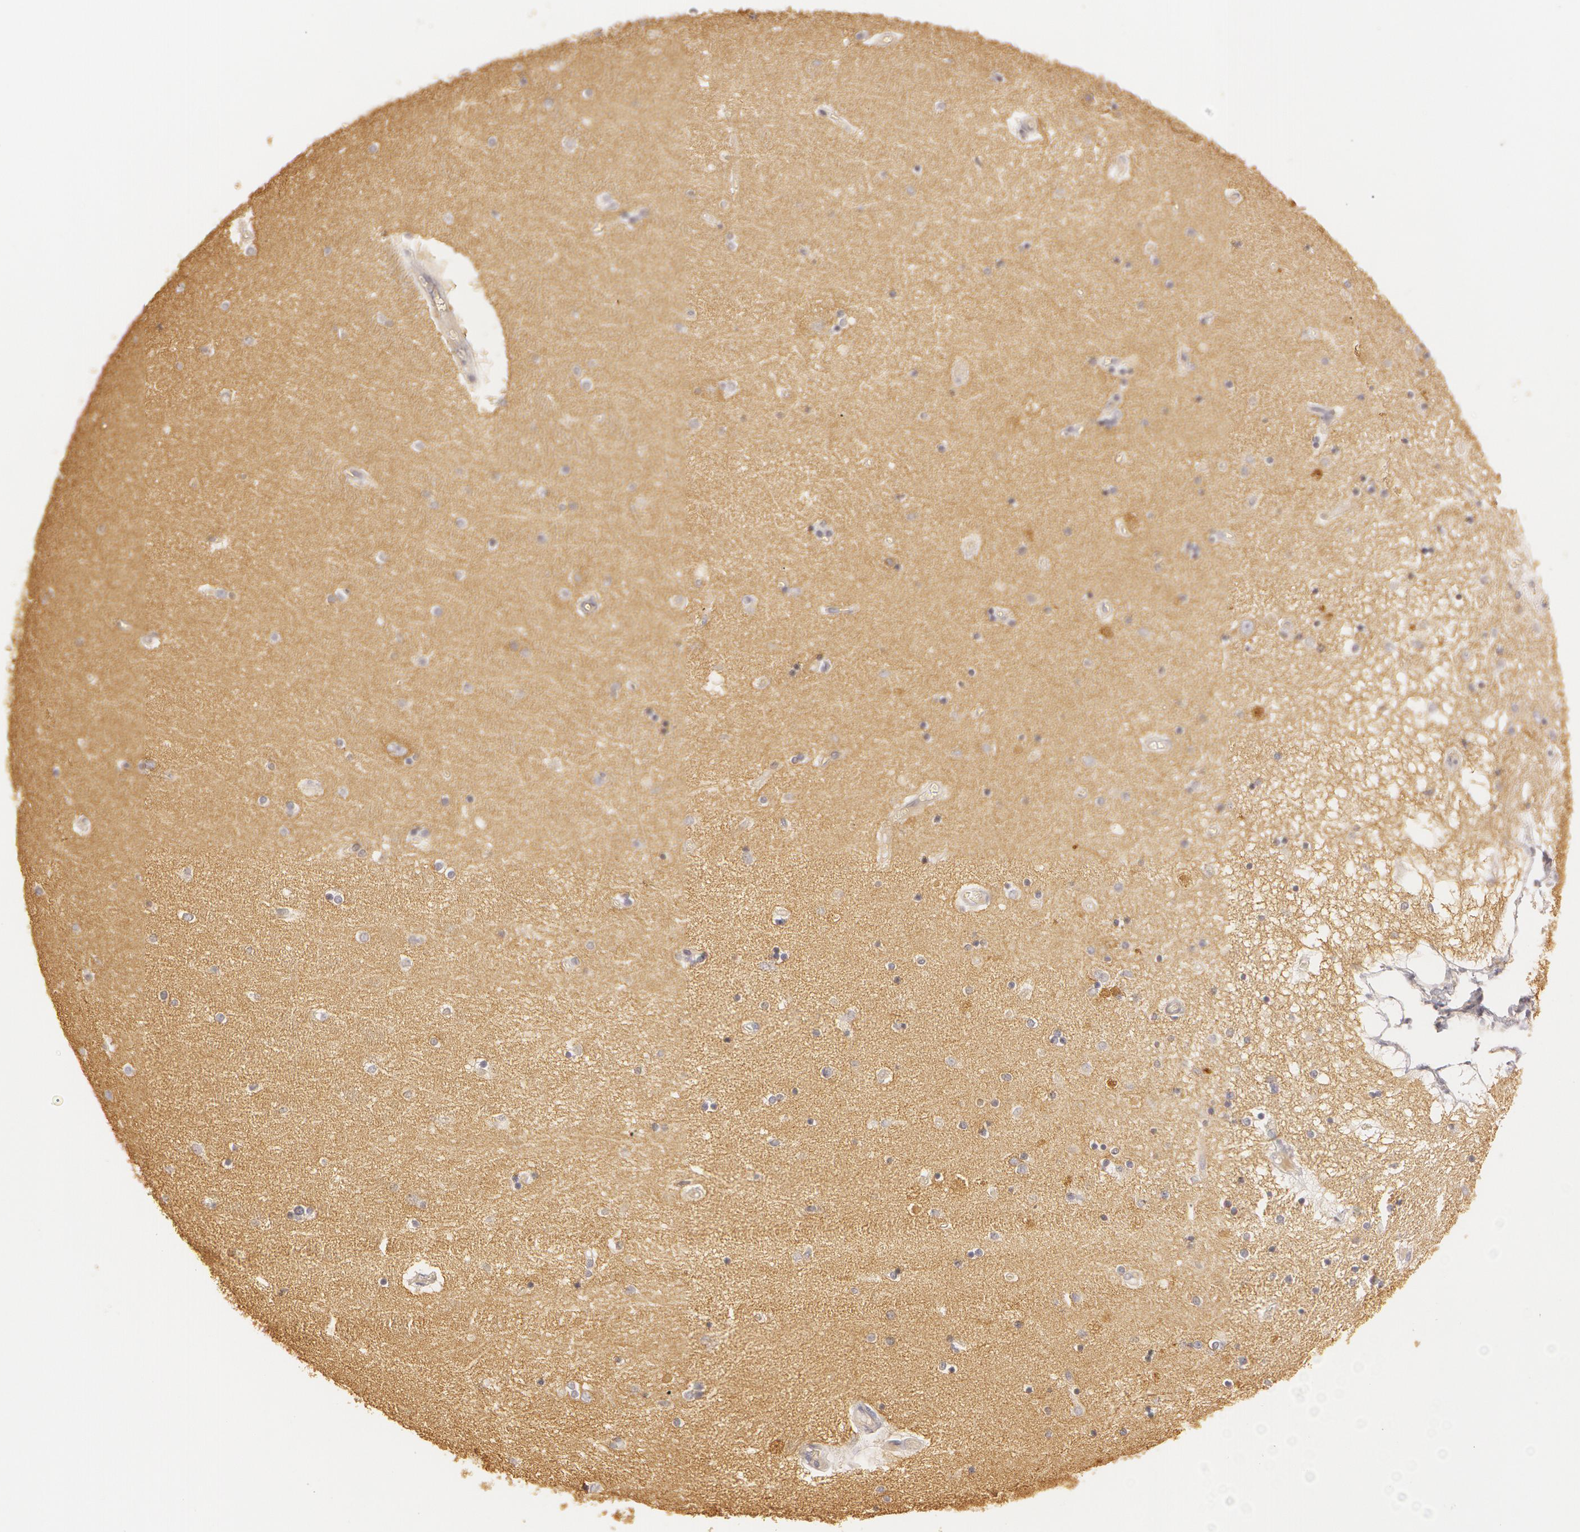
{"staining": {"intensity": "moderate", "quantity": "25%-75%", "location": "cytoplasmic/membranous"}, "tissue": "hippocampus", "cell_type": "Glial cells", "image_type": "normal", "snomed": [{"axis": "morphology", "description": "Normal tissue, NOS"}, {"axis": "topography", "description": "Hippocampus"}], "caption": "High-power microscopy captured an immunohistochemistry image of unremarkable hippocampus, revealing moderate cytoplasmic/membranous staining in about 25%-75% of glial cells.", "gene": "RALGAPA1", "patient": {"sex": "female", "age": 54}}